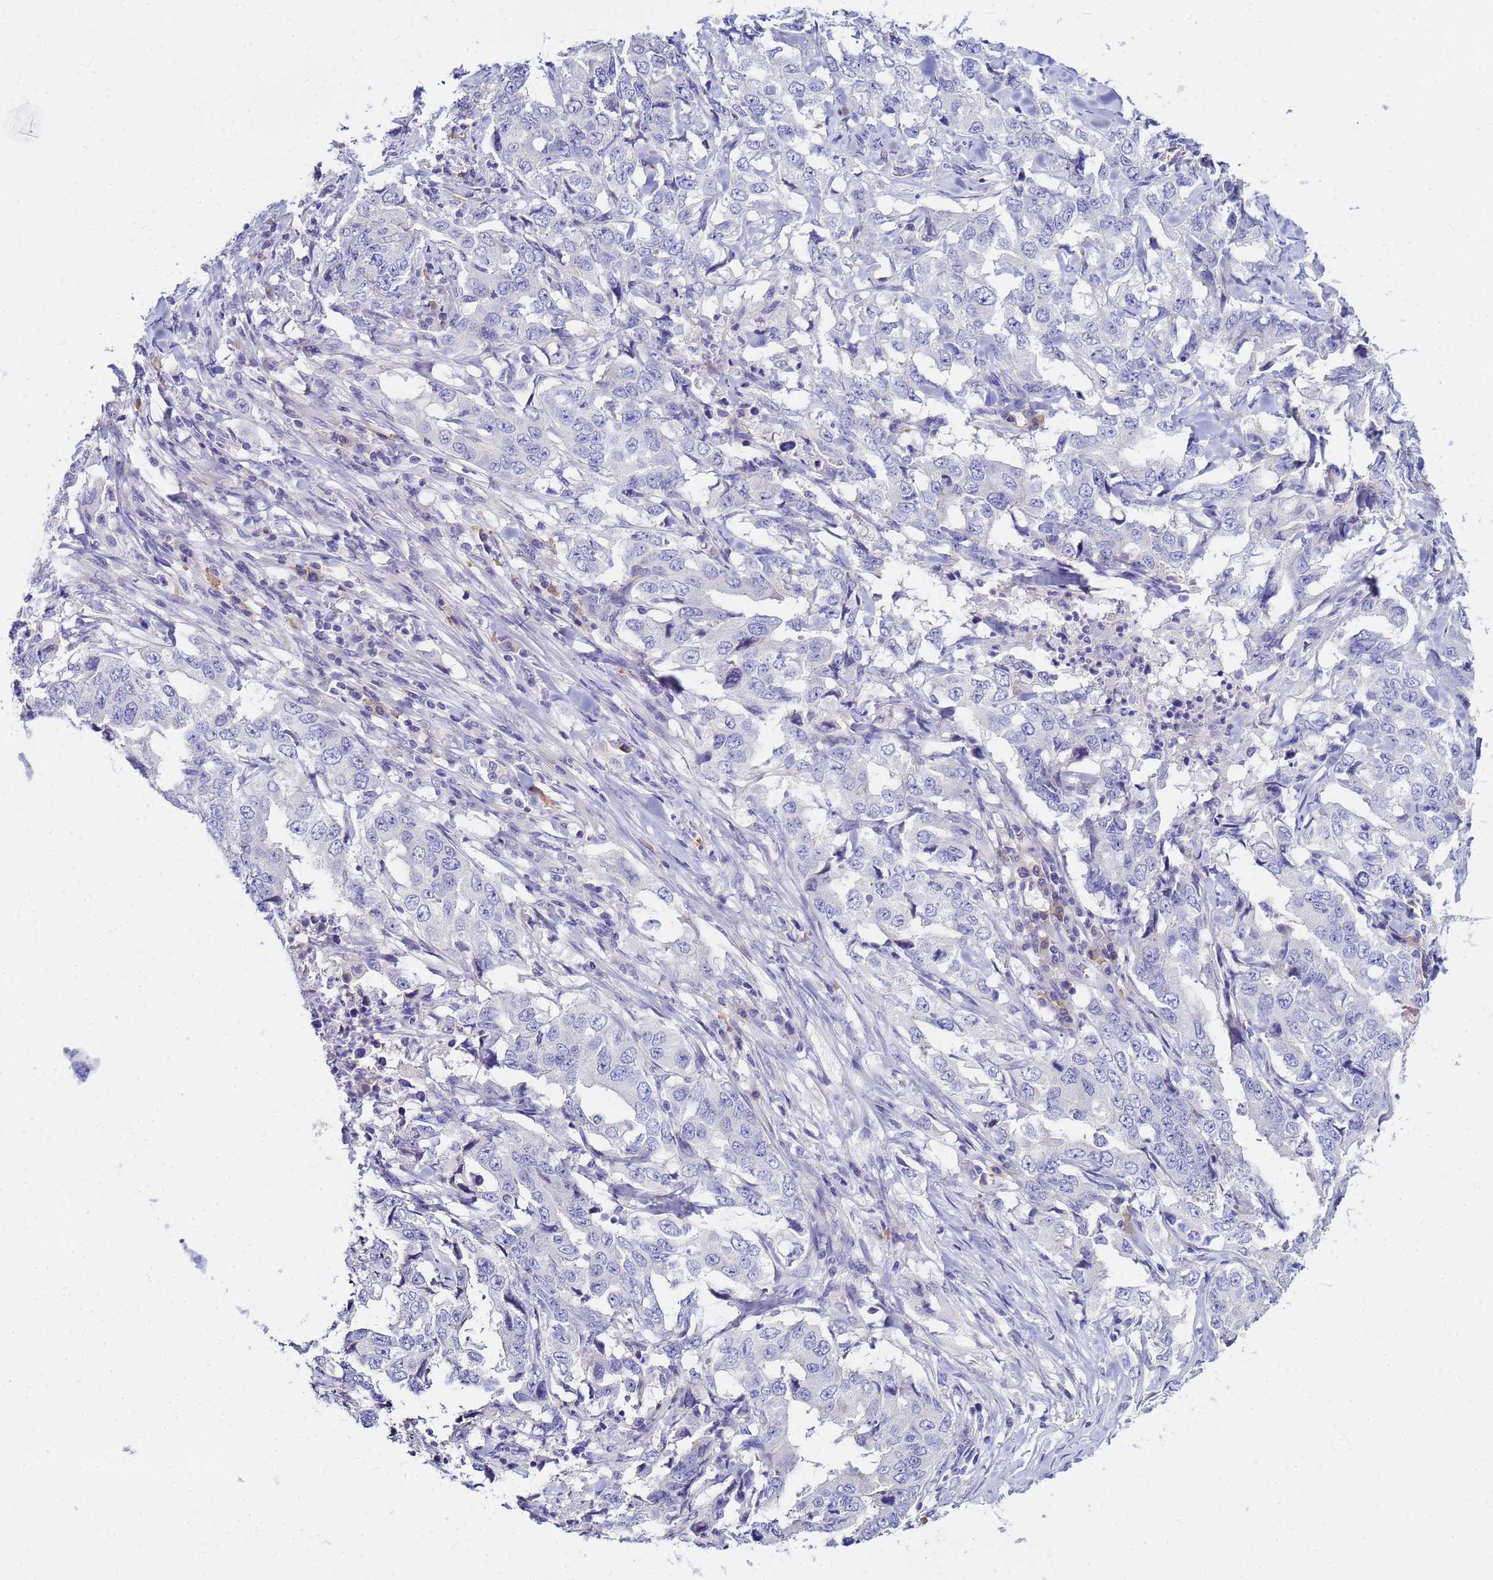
{"staining": {"intensity": "negative", "quantity": "none", "location": "none"}, "tissue": "lung cancer", "cell_type": "Tumor cells", "image_type": "cancer", "snomed": [{"axis": "morphology", "description": "Adenocarcinoma, NOS"}, {"axis": "topography", "description": "Lung"}], "caption": "Tumor cells are negative for brown protein staining in adenocarcinoma (lung).", "gene": "DPRX", "patient": {"sex": "female", "age": 51}}